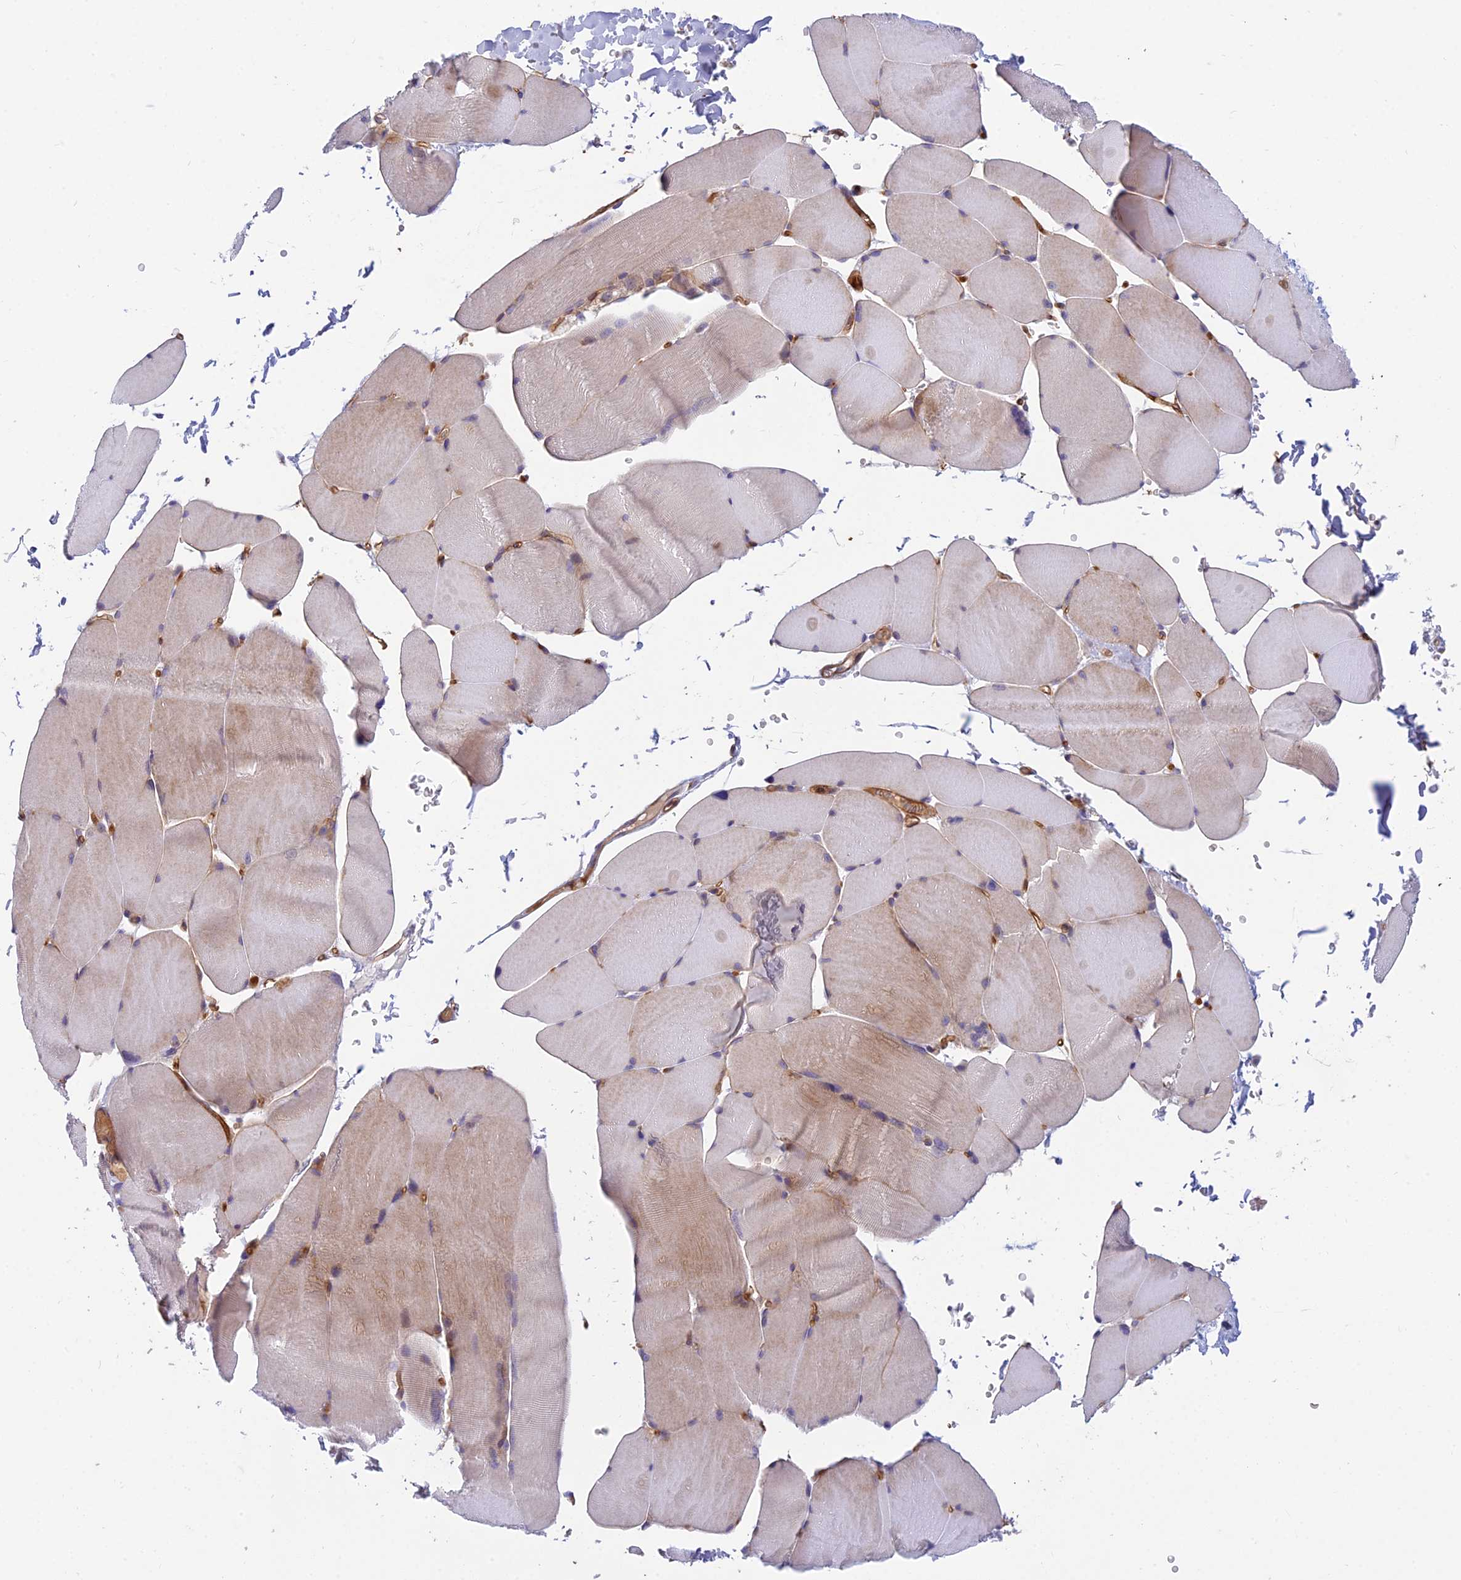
{"staining": {"intensity": "weak", "quantity": "25%-75%", "location": "cytoplasmic/membranous"}, "tissue": "skeletal muscle", "cell_type": "Myocytes", "image_type": "normal", "snomed": [{"axis": "morphology", "description": "Normal tissue, NOS"}, {"axis": "topography", "description": "Skin"}, {"axis": "topography", "description": "Skeletal muscle"}], "caption": "Myocytes reveal low levels of weak cytoplasmic/membranous positivity in about 25%-75% of cells in unremarkable human skeletal muscle.", "gene": "DUS2", "patient": {"sex": "male", "age": 83}}